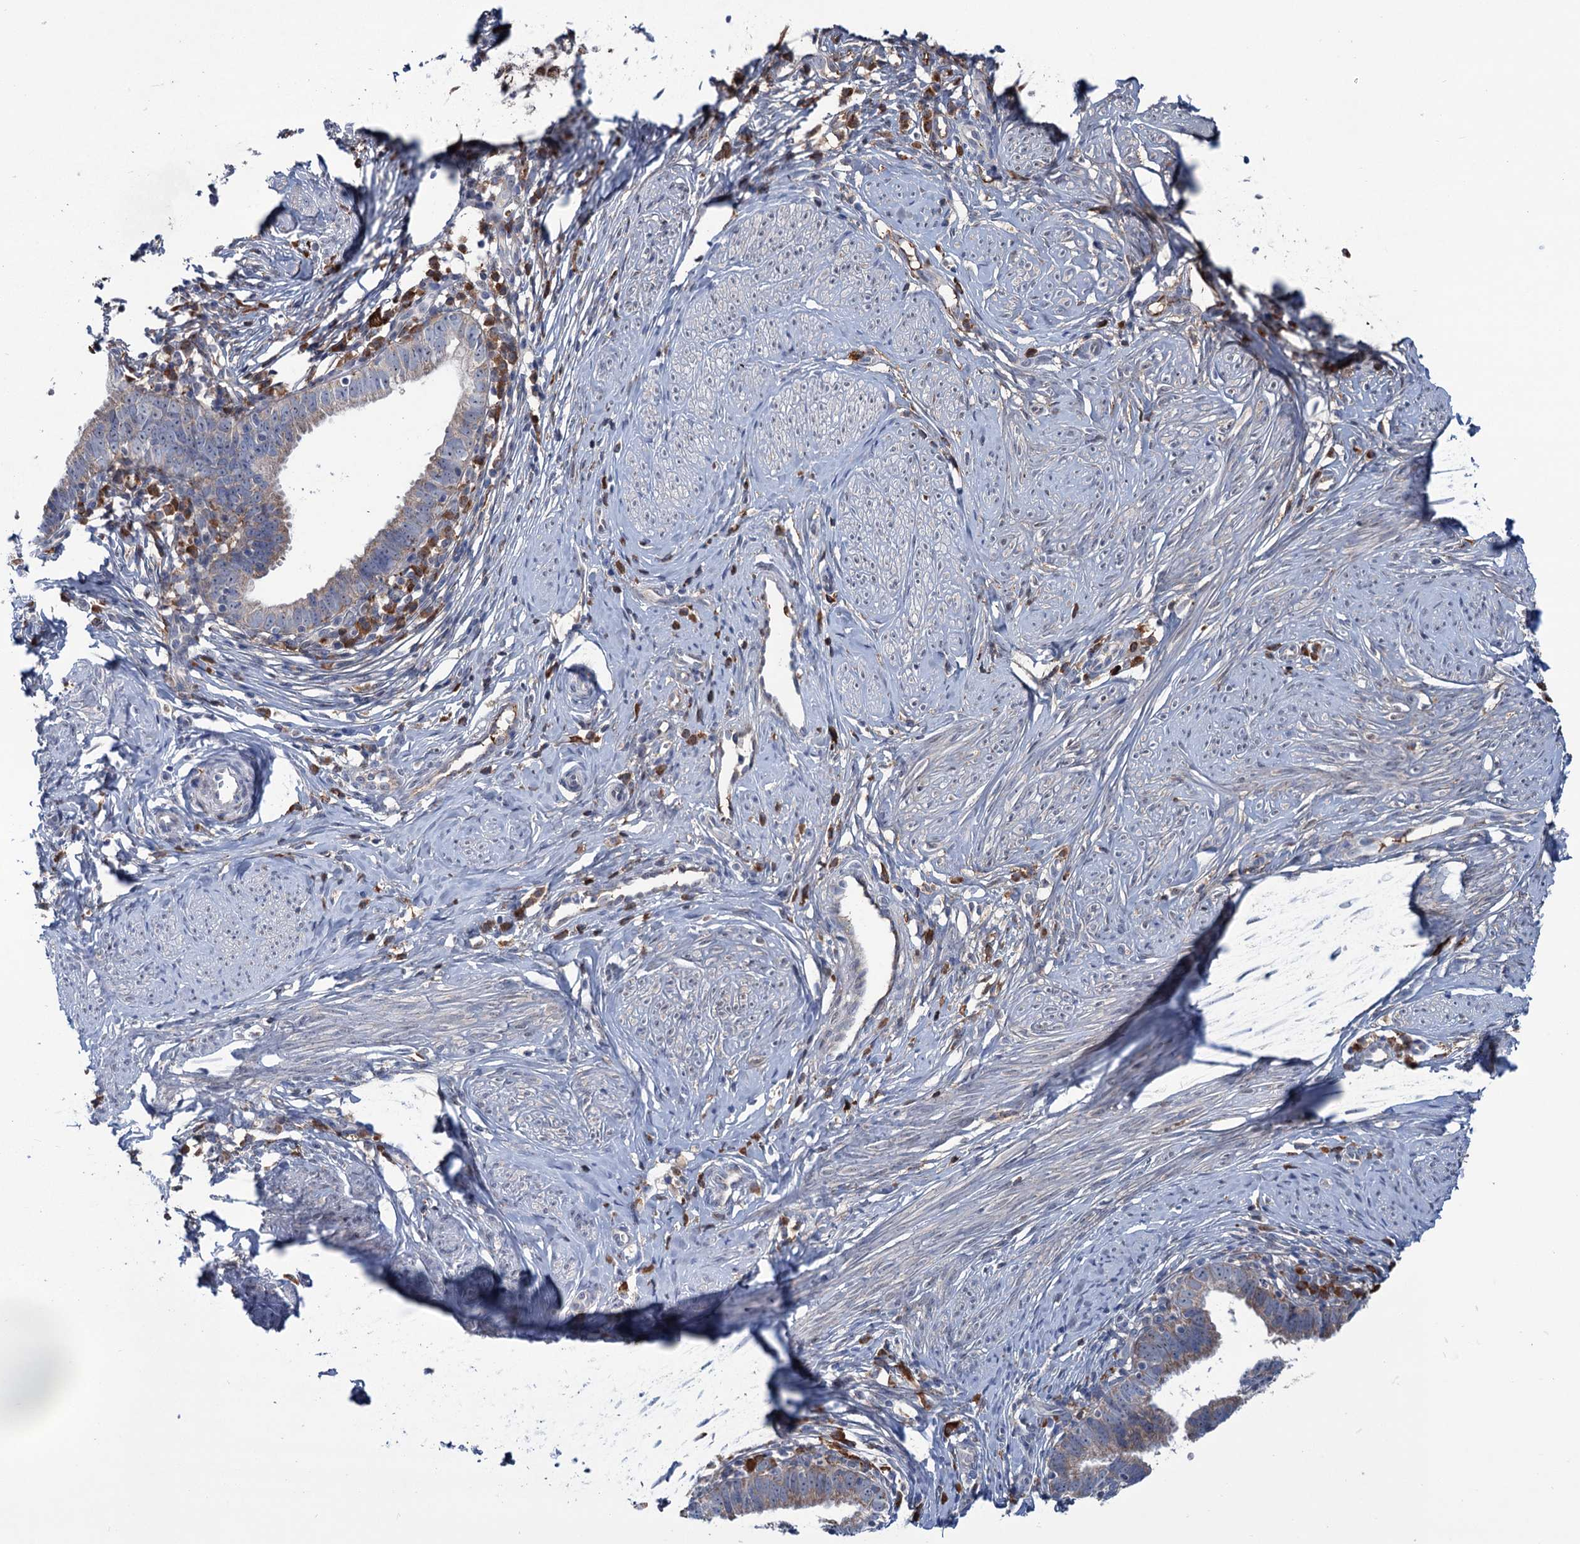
{"staining": {"intensity": "weak", "quantity": "25%-75%", "location": "cytoplasmic/membranous"}, "tissue": "cervical cancer", "cell_type": "Tumor cells", "image_type": "cancer", "snomed": [{"axis": "morphology", "description": "Adenocarcinoma, NOS"}, {"axis": "topography", "description": "Cervix"}], "caption": "About 25%-75% of tumor cells in human cervical cancer (adenocarcinoma) display weak cytoplasmic/membranous protein positivity as visualized by brown immunohistochemical staining.", "gene": "LPIN1", "patient": {"sex": "female", "age": 36}}